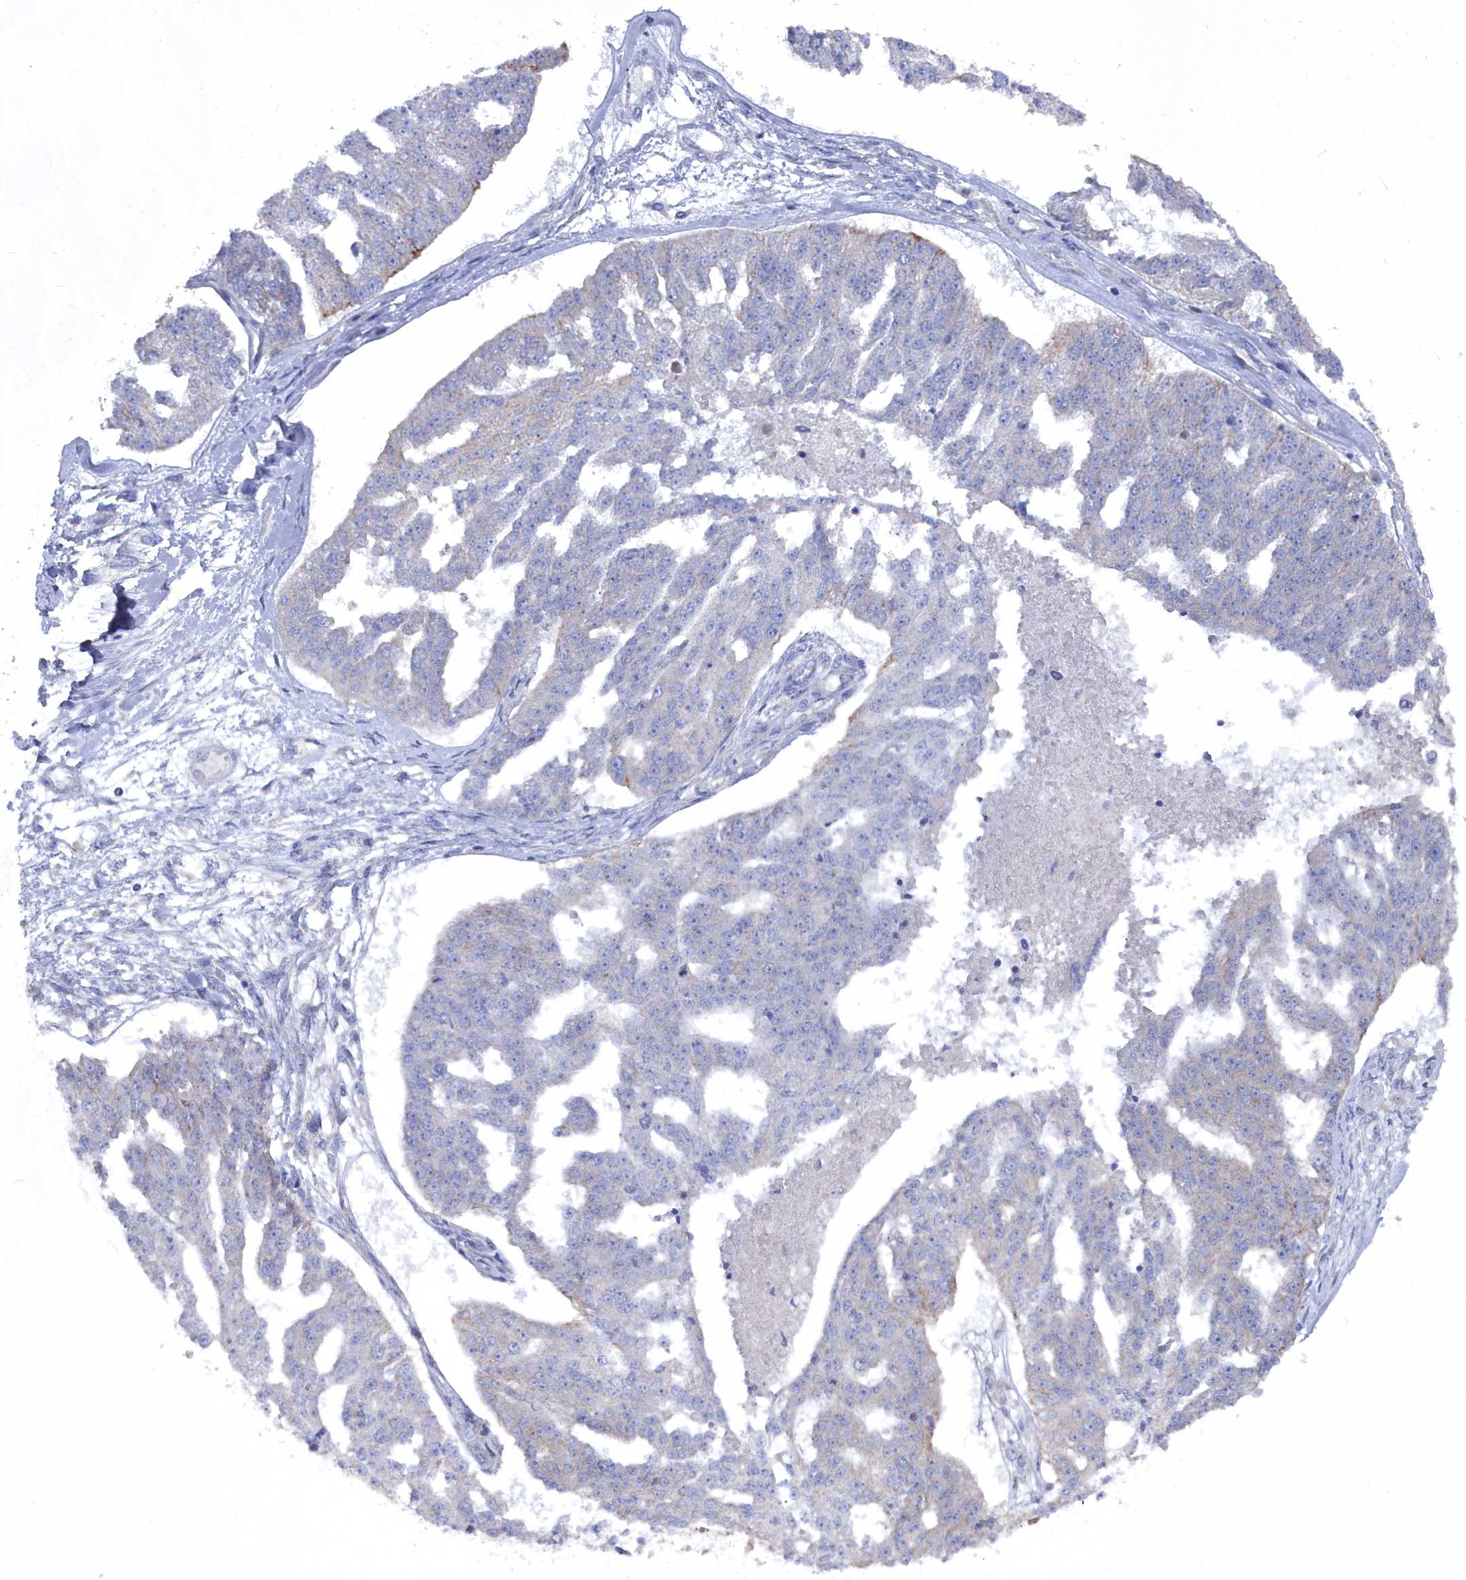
{"staining": {"intensity": "negative", "quantity": "none", "location": "none"}, "tissue": "ovarian cancer", "cell_type": "Tumor cells", "image_type": "cancer", "snomed": [{"axis": "morphology", "description": "Cystadenocarcinoma, serous, NOS"}, {"axis": "topography", "description": "Ovary"}], "caption": "A histopathology image of serous cystadenocarcinoma (ovarian) stained for a protein exhibits no brown staining in tumor cells.", "gene": "CCDC149", "patient": {"sex": "female", "age": 58}}